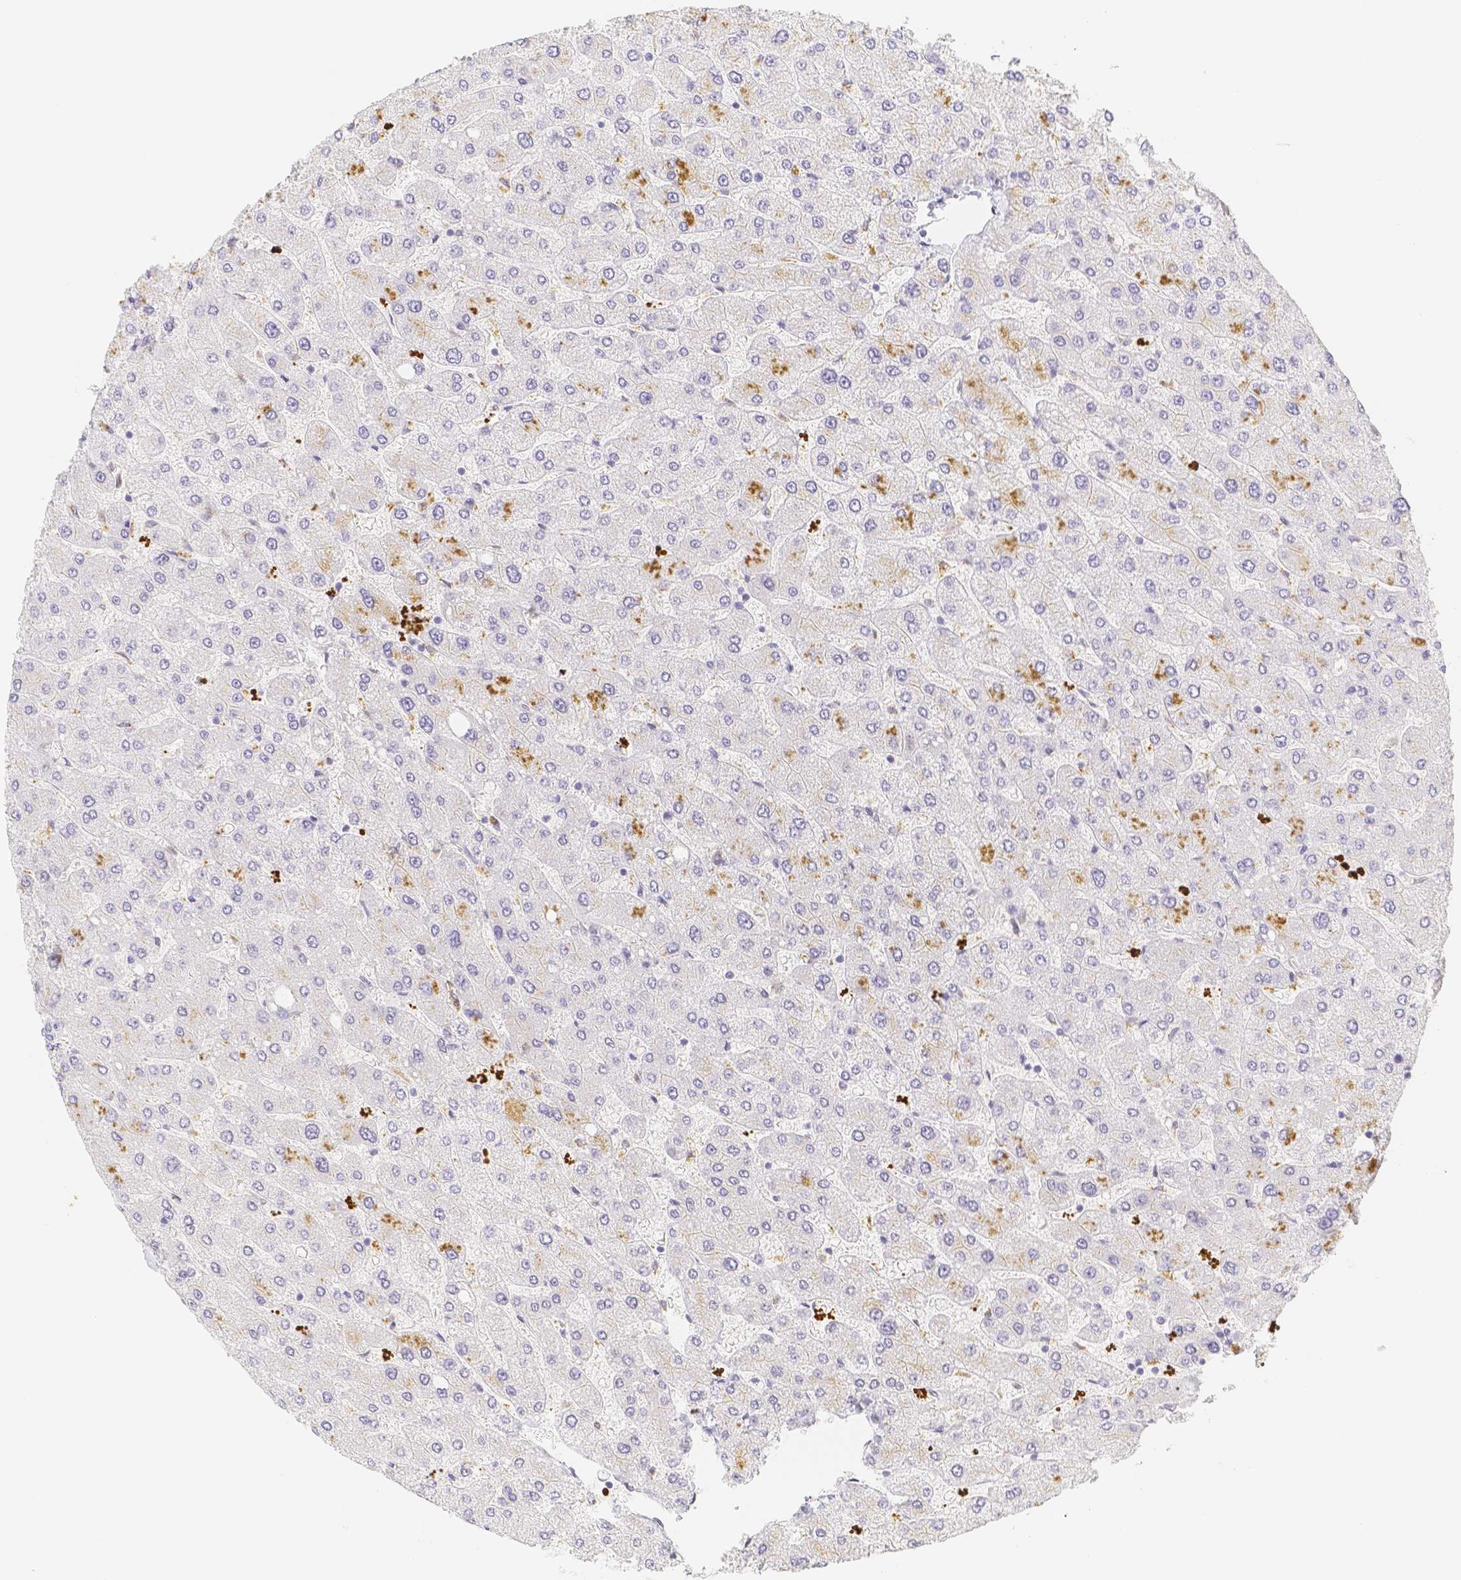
{"staining": {"intensity": "negative", "quantity": "none", "location": "none"}, "tissue": "liver", "cell_type": "Cholangiocytes", "image_type": "normal", "snomed": [{"axis": "morphology", "description": "Normal tissue, NOS"}, {"axis": "topography", "description": "Liver"}], "caption": "Normal liver was stained to show a protein in brown. There is no significant positivity in cholangiocytes. Nuclei are stained in blue.", "gene": "PADI4", "patient": {"sex": "male", "age": 55}}